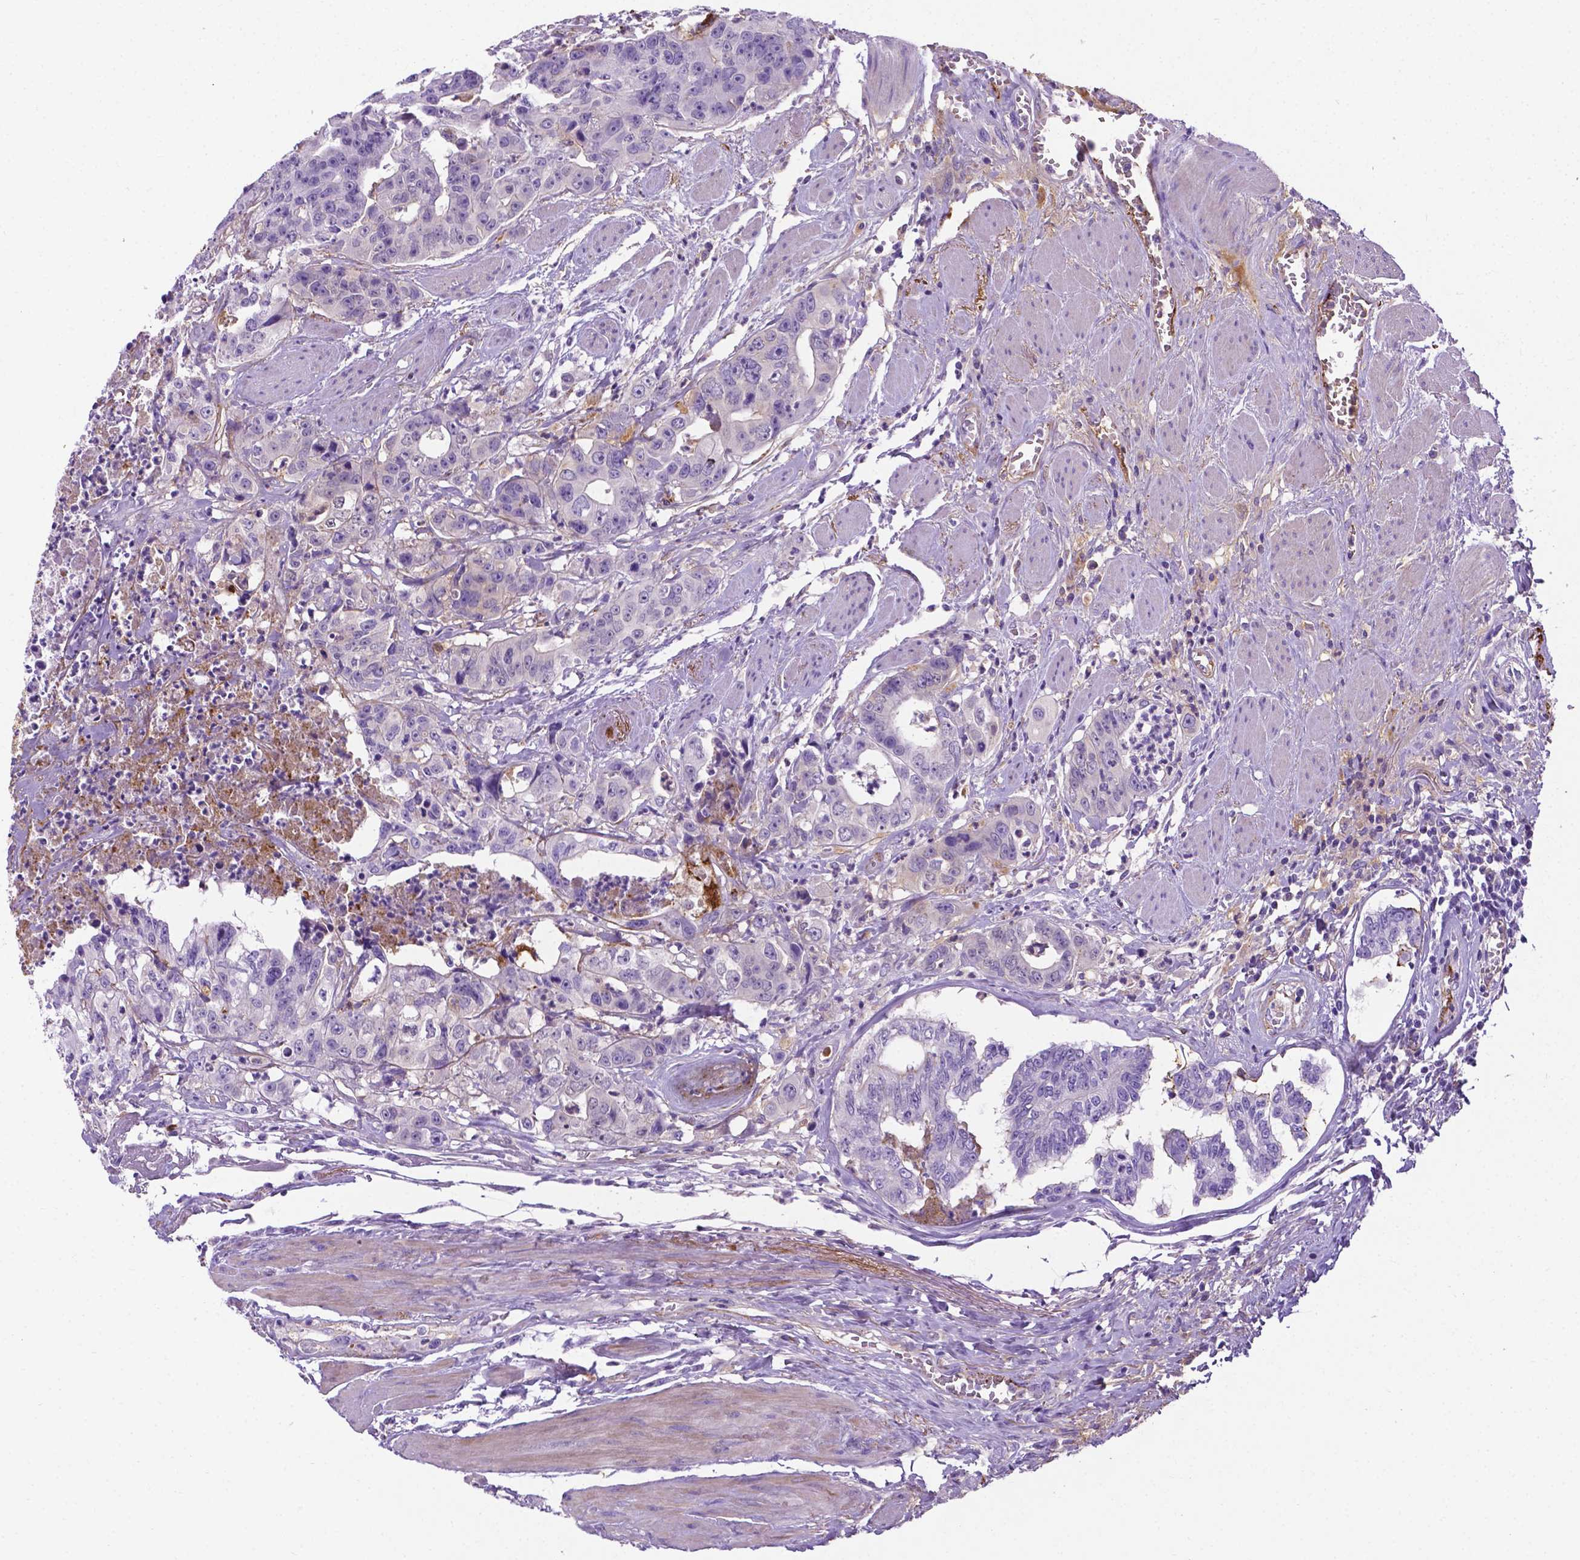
{"staining": {"intensity": "negative", "quantity": "none", "location": "none"}, "tissue": "colorectal cancer", "cell_type": "Tumor cells", "image_type": "cancer", "snomed": [{"axis": "morphology", "description": "Adenocarcinoma, NOS"}, {"axis": "topography", "description": "Rectum"}], "caption": "This is an immunohistochemistry micrograph of human adenocarcinoma (colorectal). There is no expression in tumor cells.", "gene": "APOE", "patient": {"sex": "female", "age": 62}}